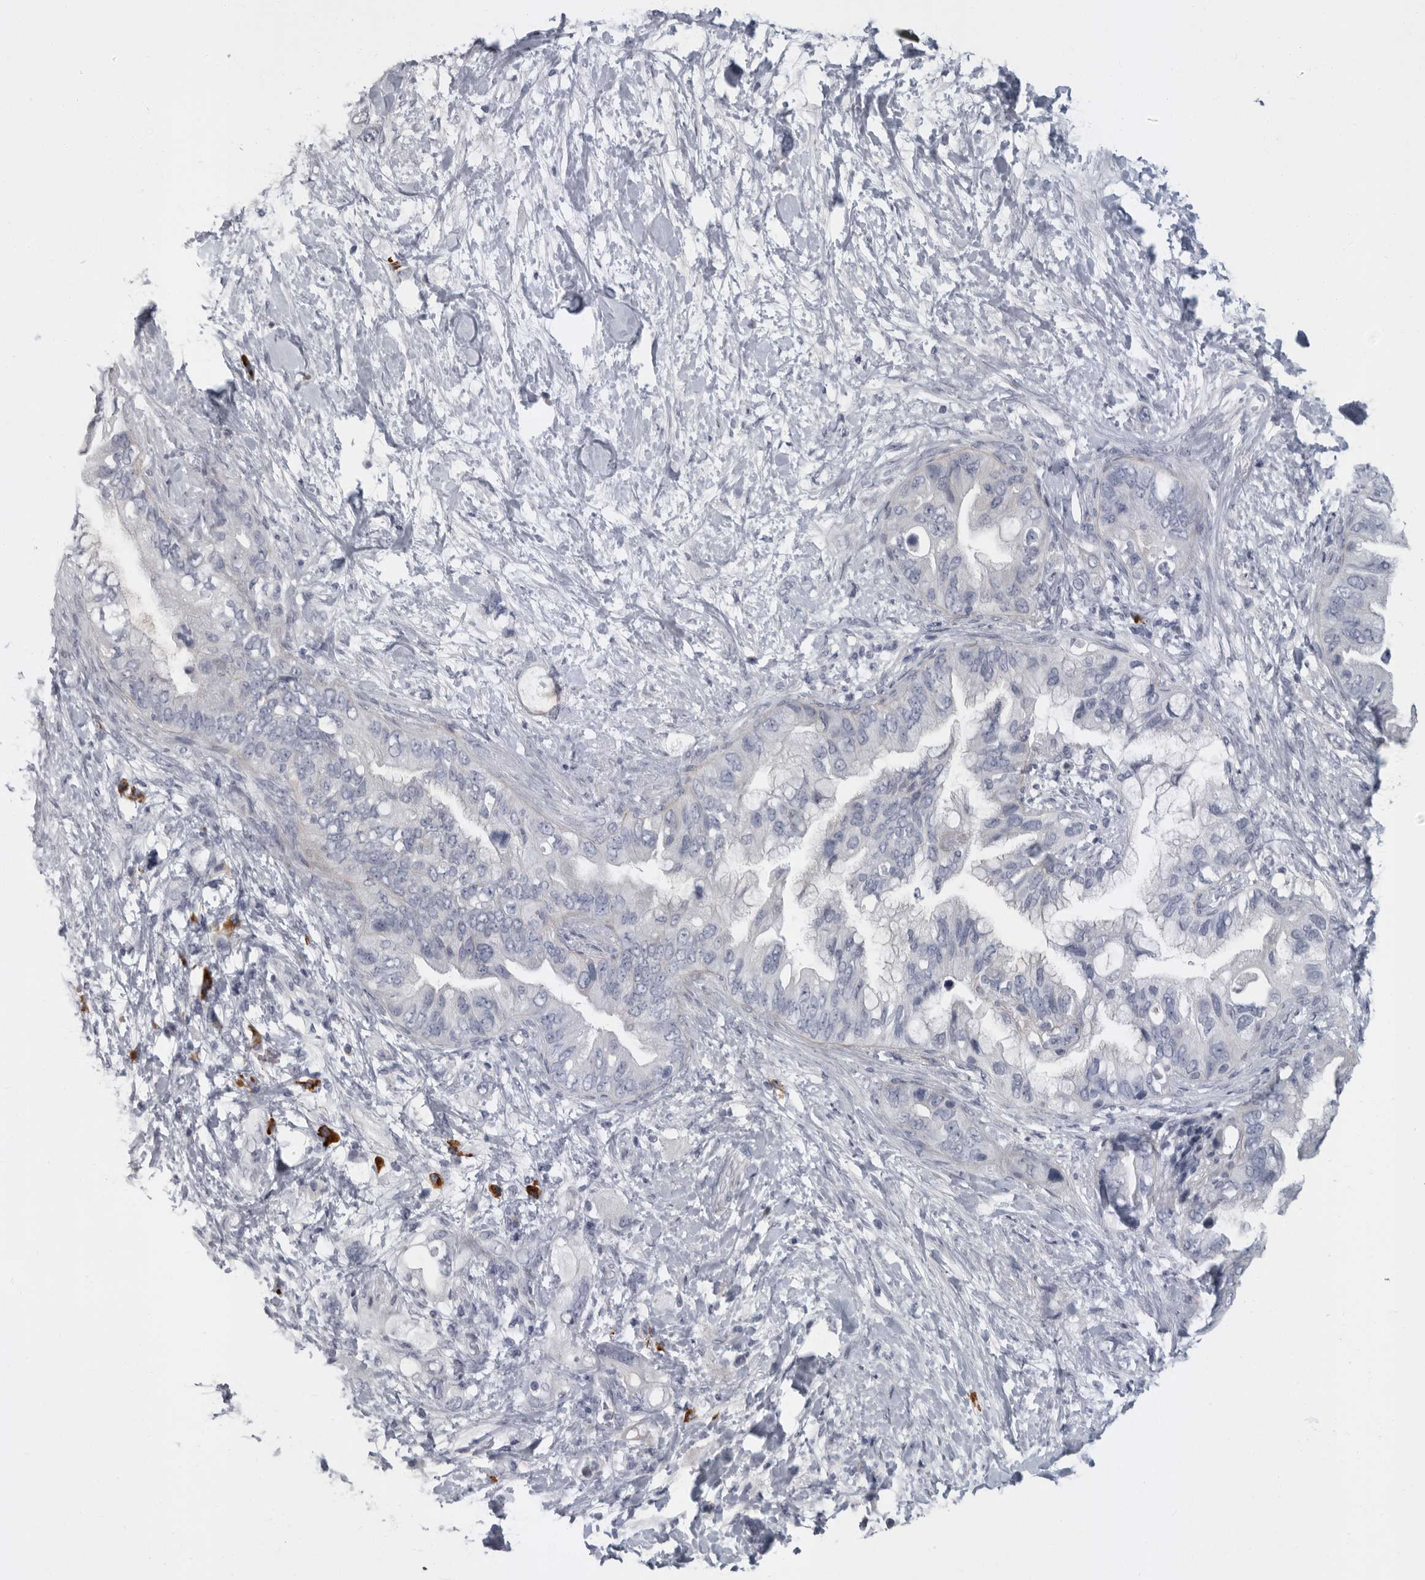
{"staining": {"intensity": "negative", "quantity": "none", "location": "none"}, "tissue": "pancreatic cancer", "cell_type": "Tumor cells", "image_type": "cancer", "snomed": [{"axis": "morphology", "description": "Adenocarcinoma, NOS"}, {"axis": "topography", "description": "Pancreas"}], "caption": "High magnification brightfield microscopy of adenocarcinoma (pancreatic) stained with DAB (brown) and counterstained with hematoxylin (blue): tumor cells show no significant staining.", "gene": "SLC25A39", "patient": {"sex": "female", "age": 56}}